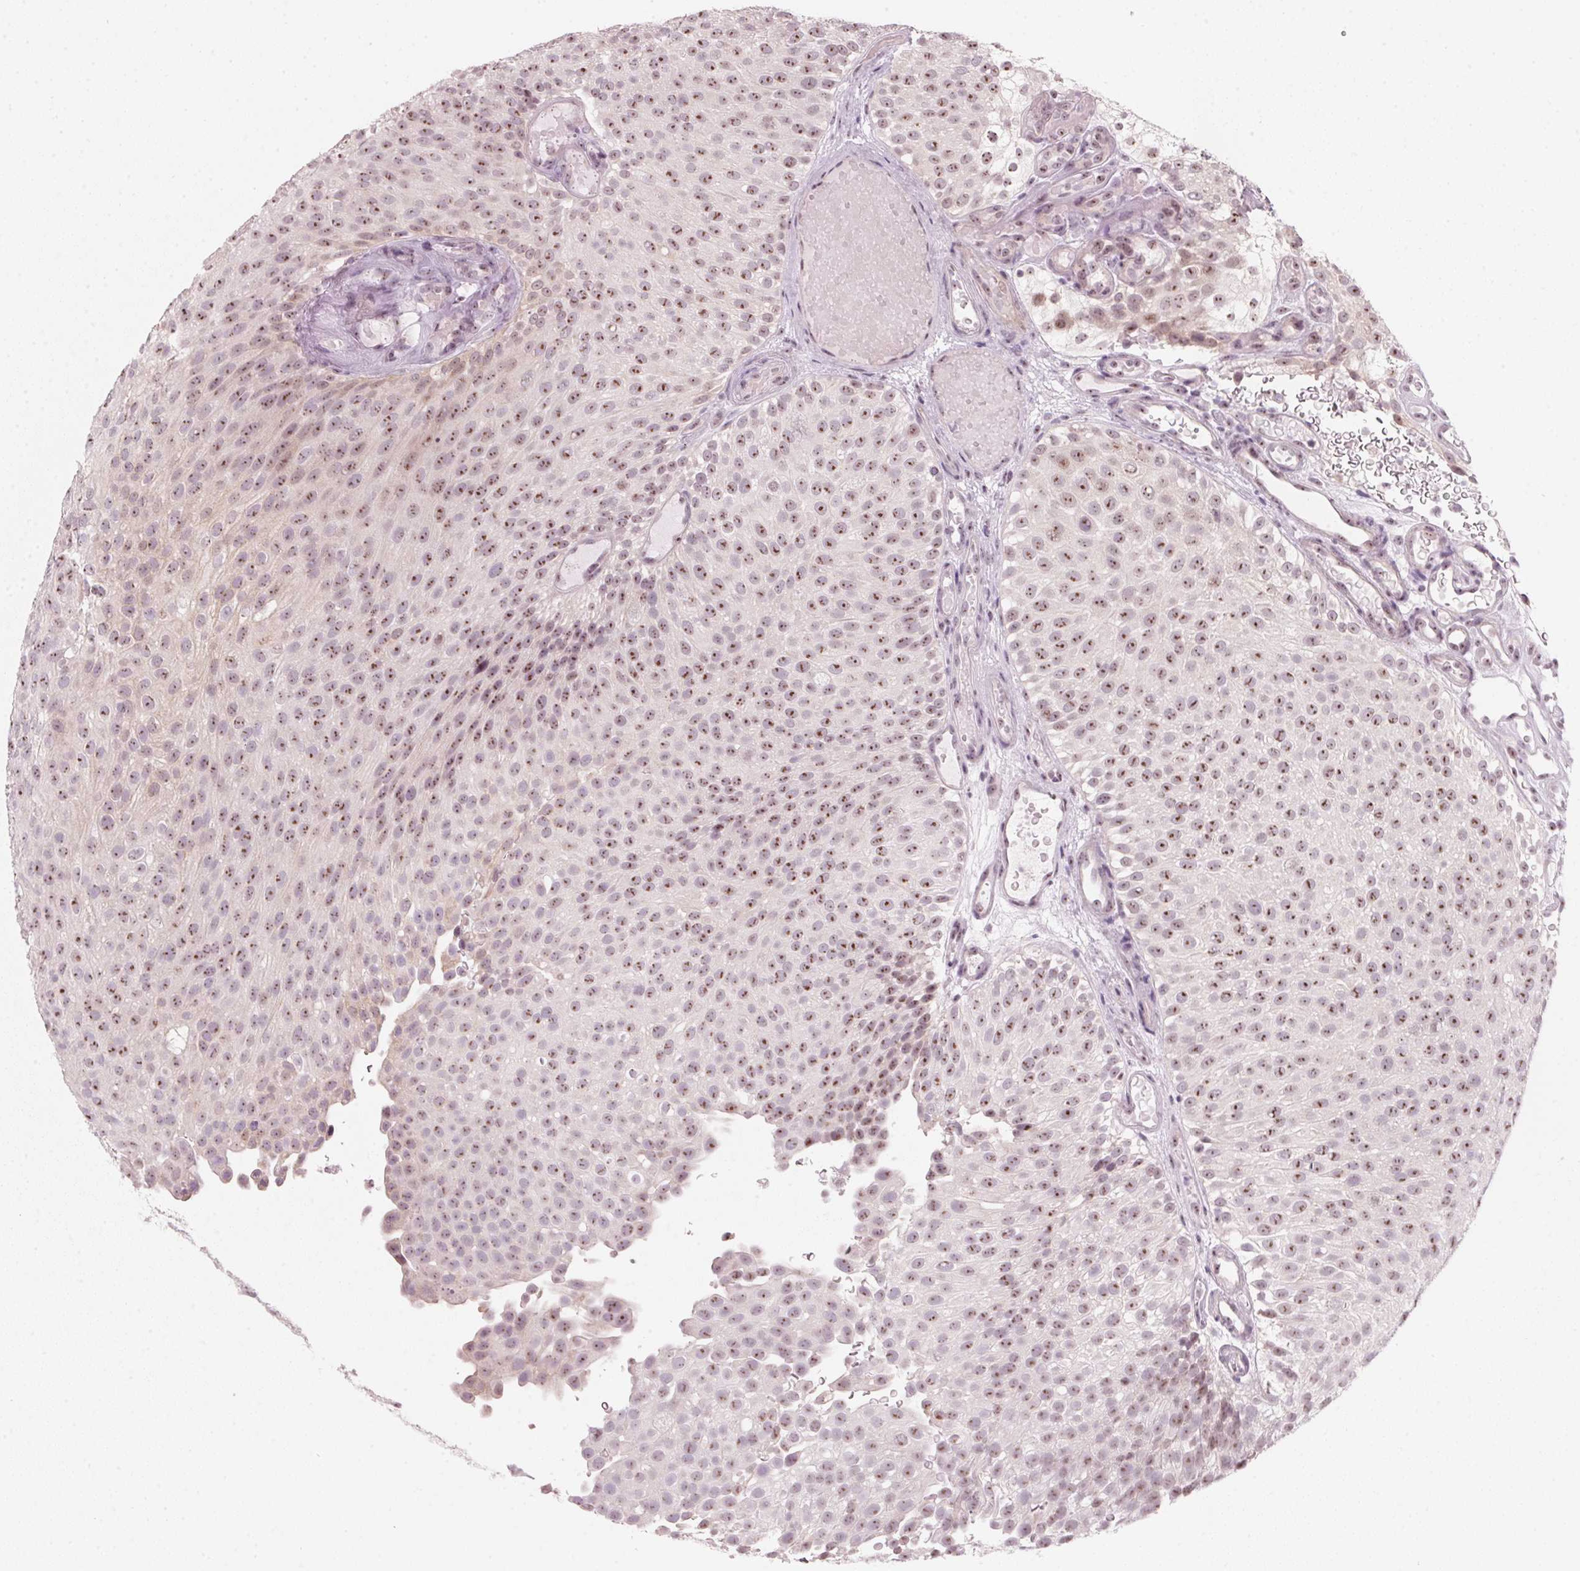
{"staining": {"intensity": "moderate", "quantity": ">75%", "location": "nuclear"}, "tissue": "urothelial cancer", "cell_type": "Tumor cells", "image_type": "cancer", "snomed": [{"axis": "morphology", "description": "Urothelial carcinoma, Low grade"}, {"axis": "topography", "description": "Urinary bladder"}], "caption": "Moderate nuclear positivity for a protein is identified in approximately >75% of tumor cells of urothelial carcinoma (low-grade) using IHC.", "gene": "DNTTIP2", "patient": {"sex": "male", "age": 78}}